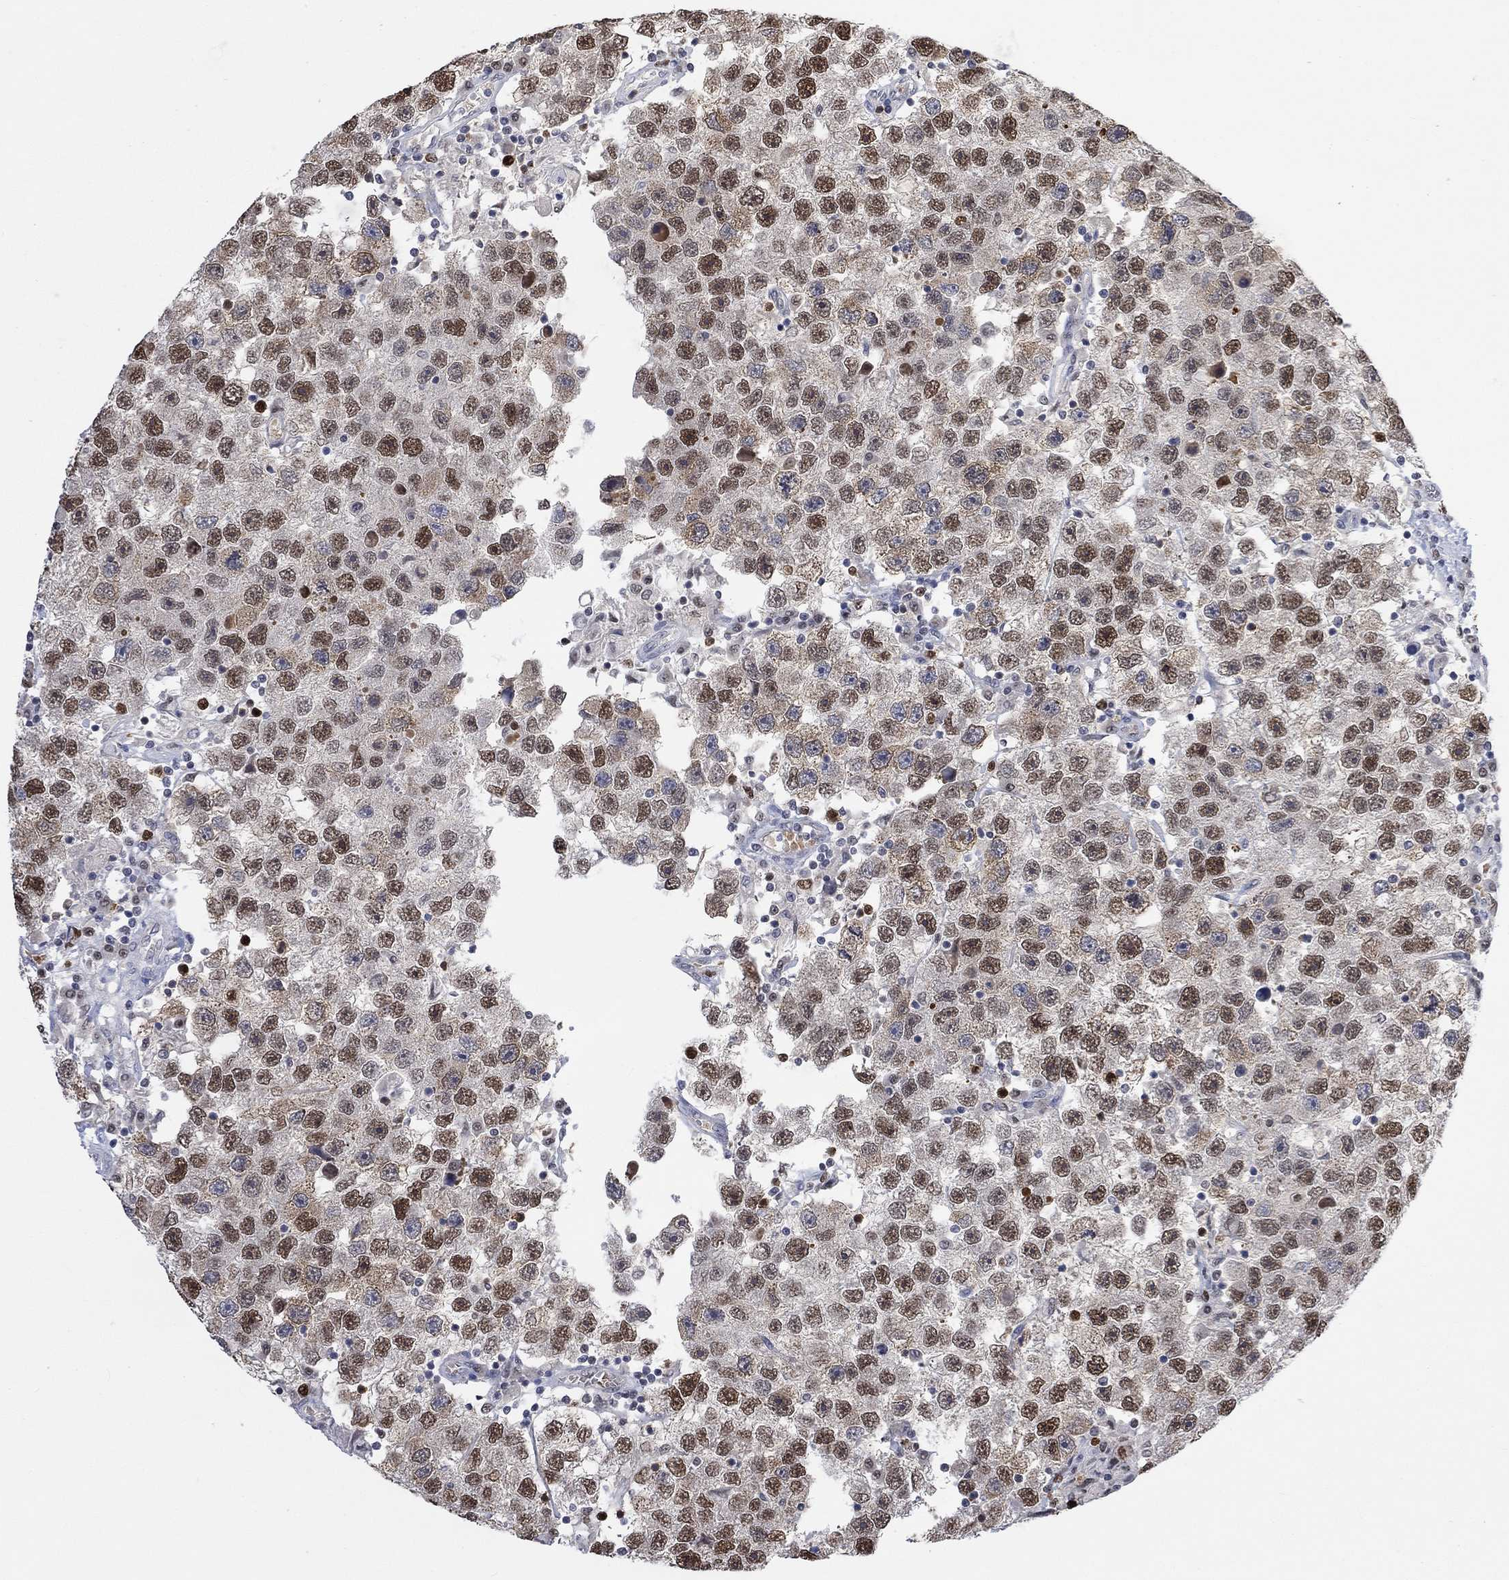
{"staining": {"intensity": "strong", "quantity": "25%-75%", "location": "nuclear"}, "tissue": "testis cancer", "cell_type": "Tumor cells", "image_type": "cancer", "snomed": [{"axis": "morphology", "description": "Seminoma, NOS"}, {"axis": "topography", "description": "Testis"}], "caption": "Immunohistochemistry (DAB (3,3'-diaminobenzidine)) staining of human testis cancer (seminoma) shows strong nuclear protein expression in about 25%-75% of tumor cells.", "gene": "RAD54L2", "patient": {"sex": "male", "age": 26}}